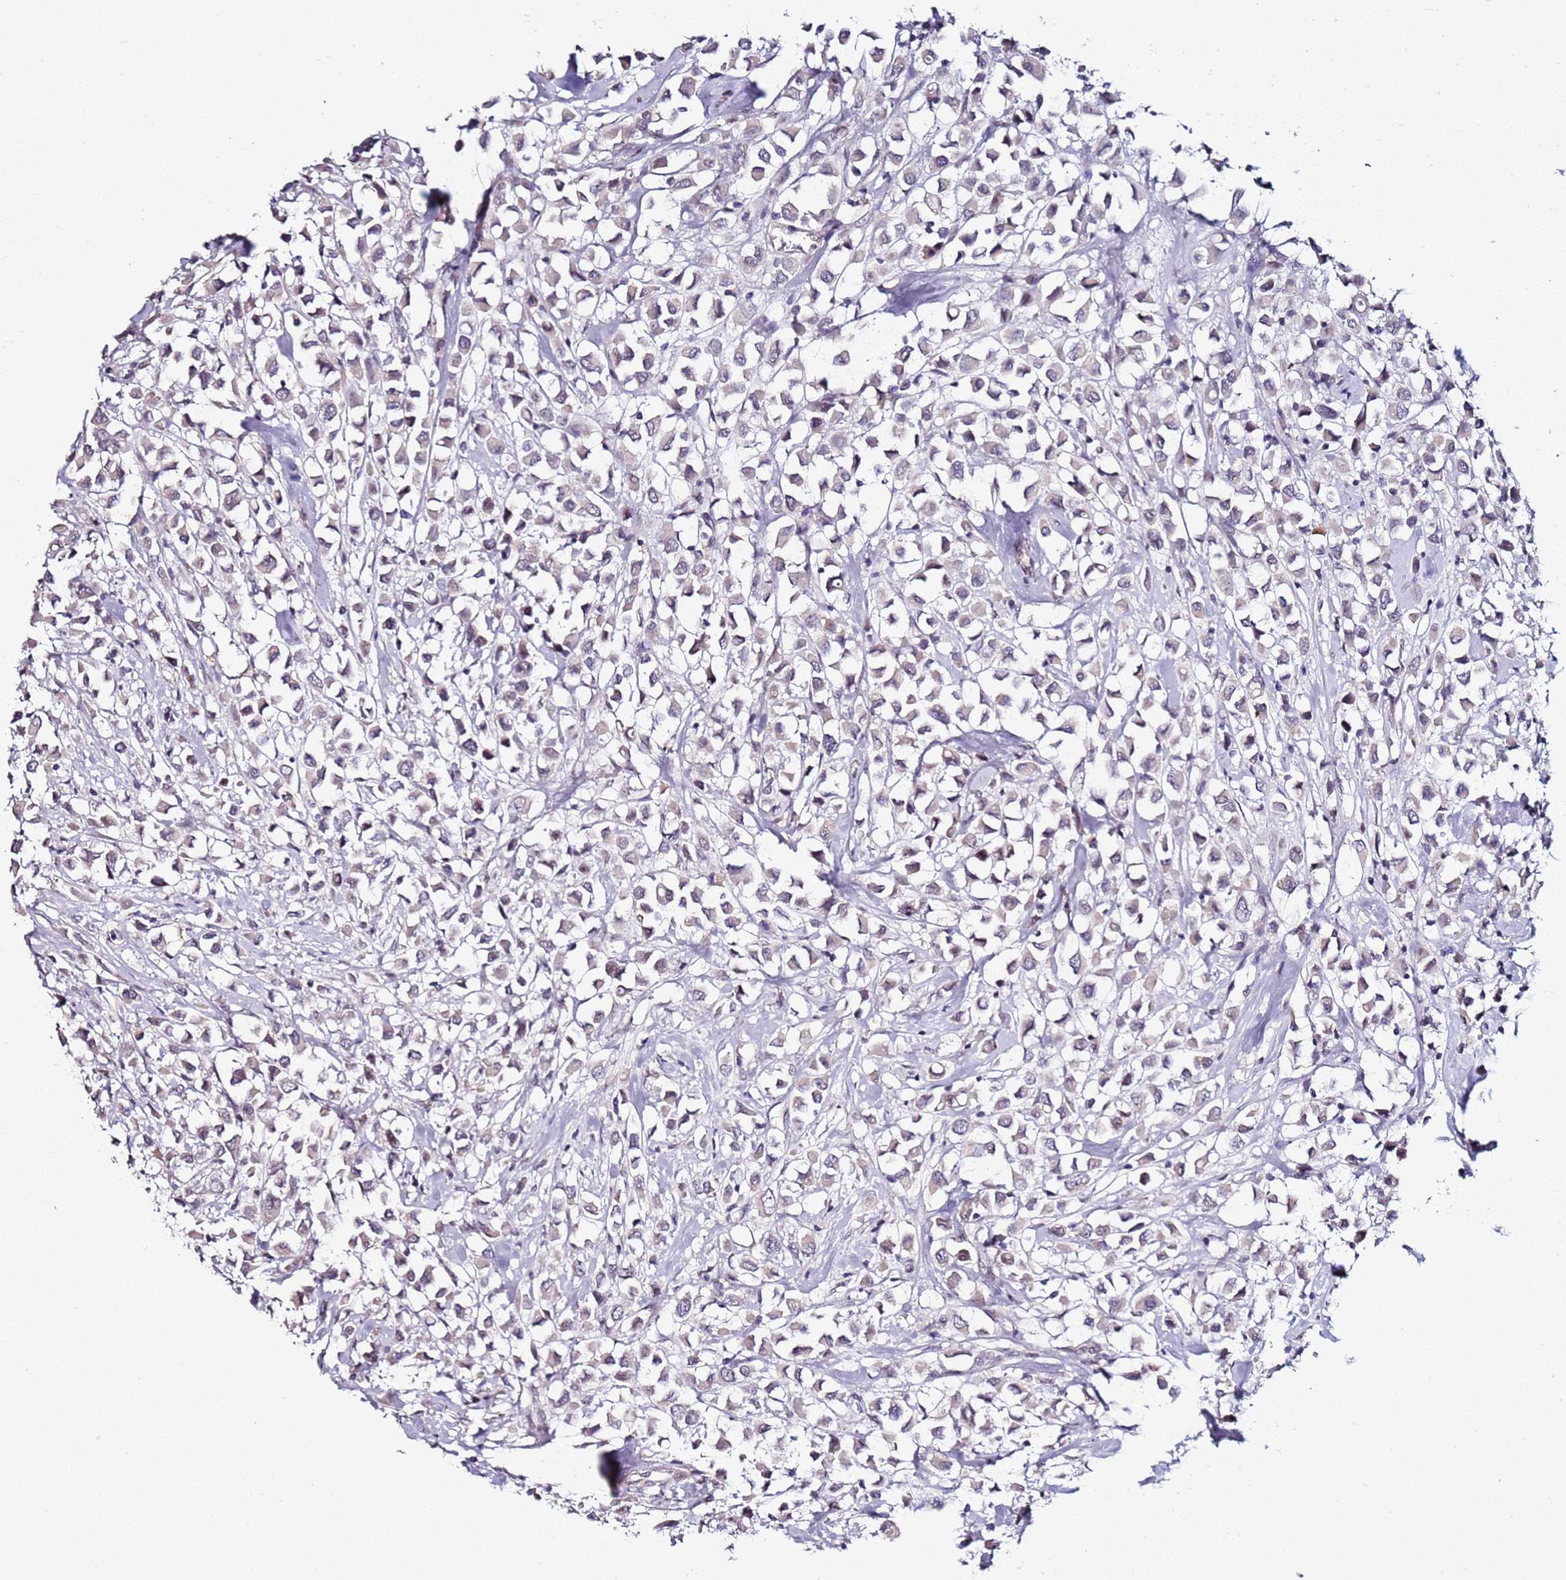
{"staining": {"intensity": "weak", "quantity": "<25%", "location": "cytoplasmic/membranous"}, "tissue": "breast cancer", "cell_type": "Tumor cells", "image_type": "cancer", "snomed": [{"axis": "morphology", "description": "Duct carcinoma"}, {"axis": "topography", "description": "Breast"}], "caption": "Immunohistochemical staining of breast cancer displays no significant expression in tumor cells.", "gene": "DUSP28", "patient": {"sex": "female", "age": 61}}